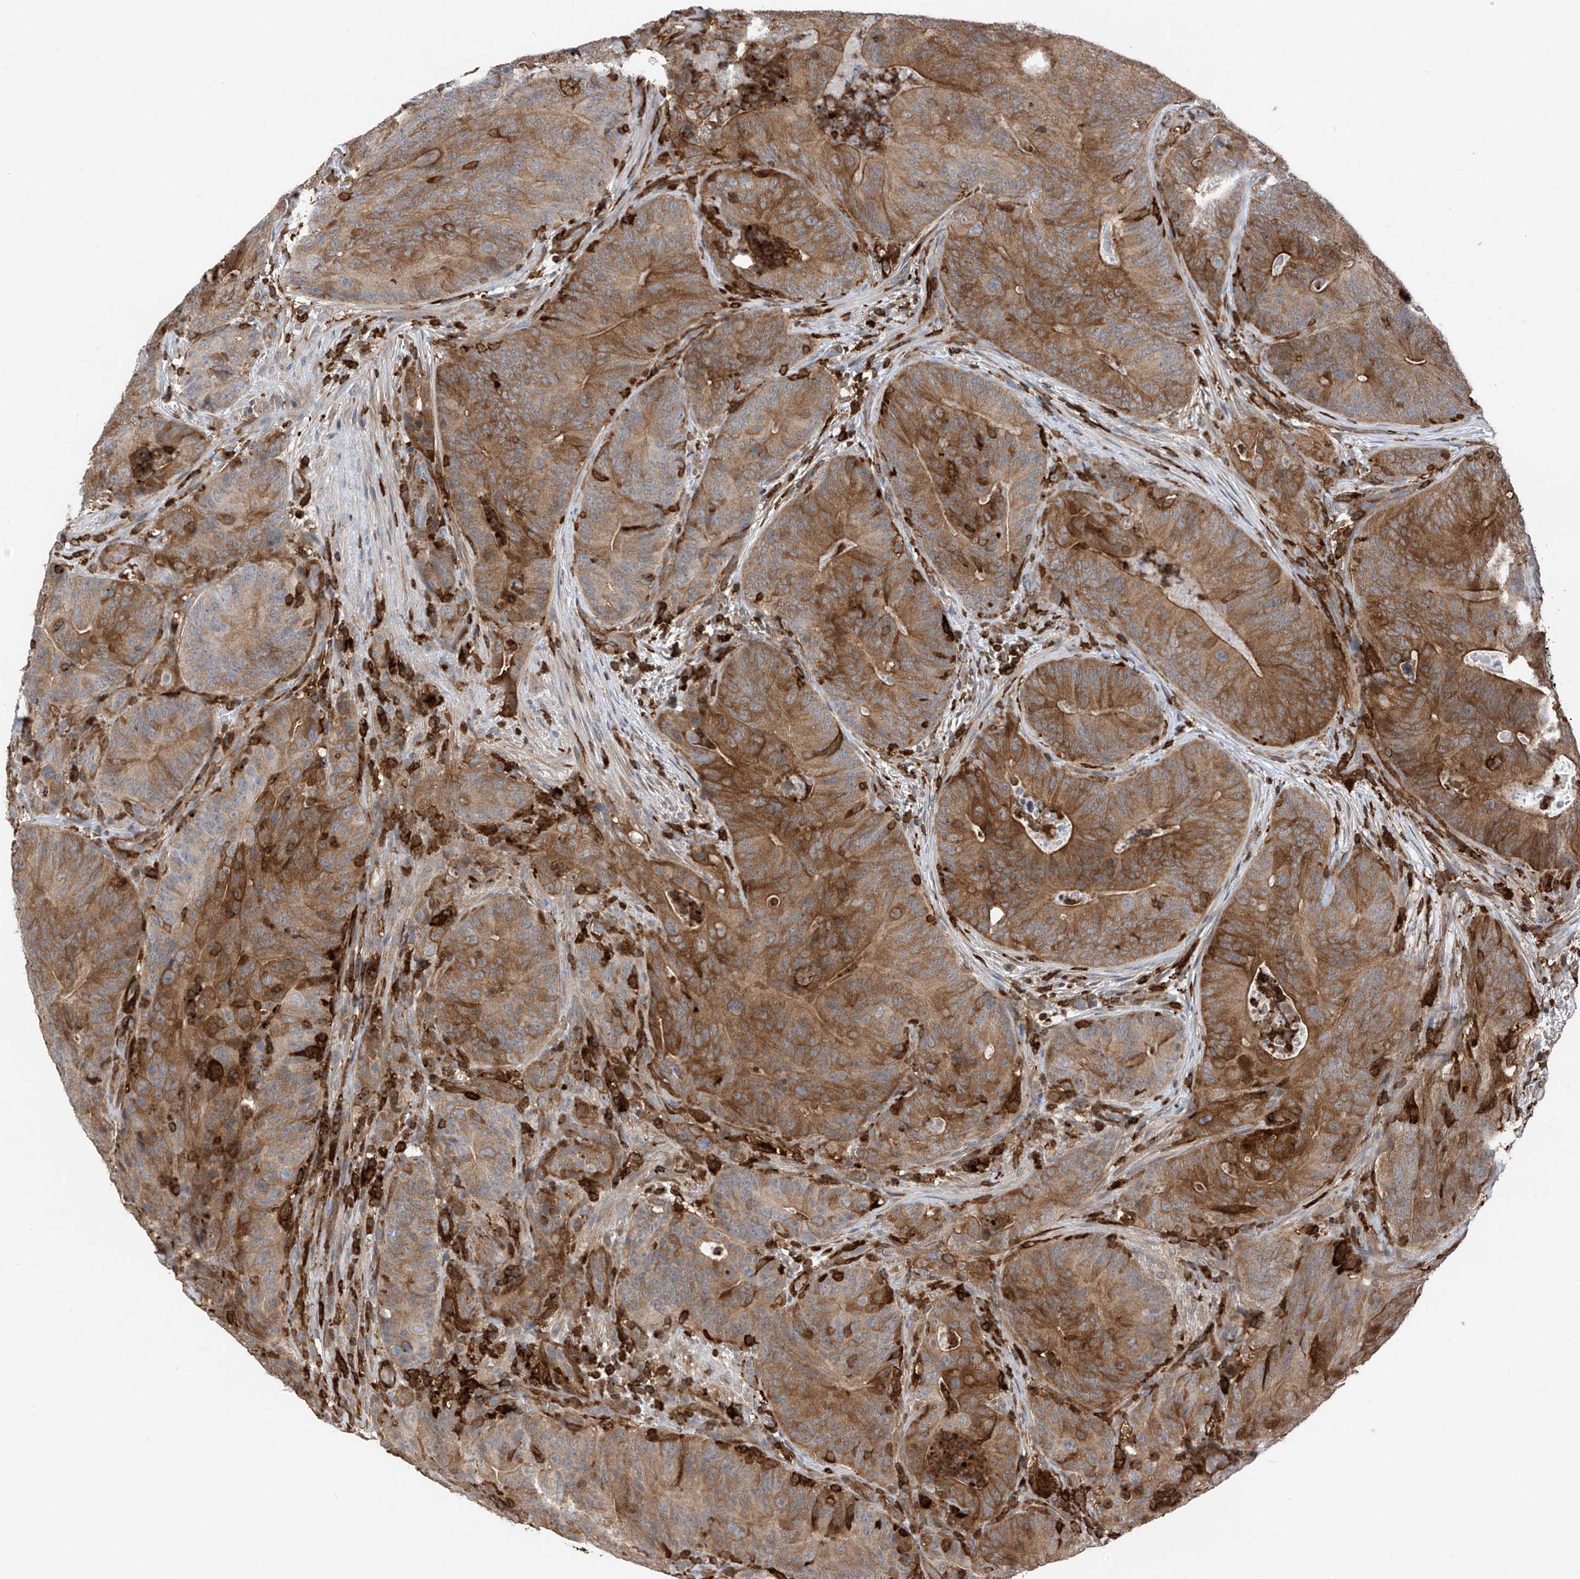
{"staining": {"intensity": "moderate", "quantity": ">75%", "location": "cytoplasmic/membranous"}, "tissue": "colorectal cancer", "cell_type": "Tumor cells", "image_type": "cancer", "snomed": [{"axis": "morphology", "description": "Normal tissue, NOS"}, {"axis": "topography", "description": "Colon"}], "caption": "Colorectal cancer was stained to show a protein in brown. There is medium levels of moderate cytoplasmic/membranous staining in approximately >75% of tumor cells.", "gene": "MICAL1", "patient": {"sex": "female", "age": 82}}